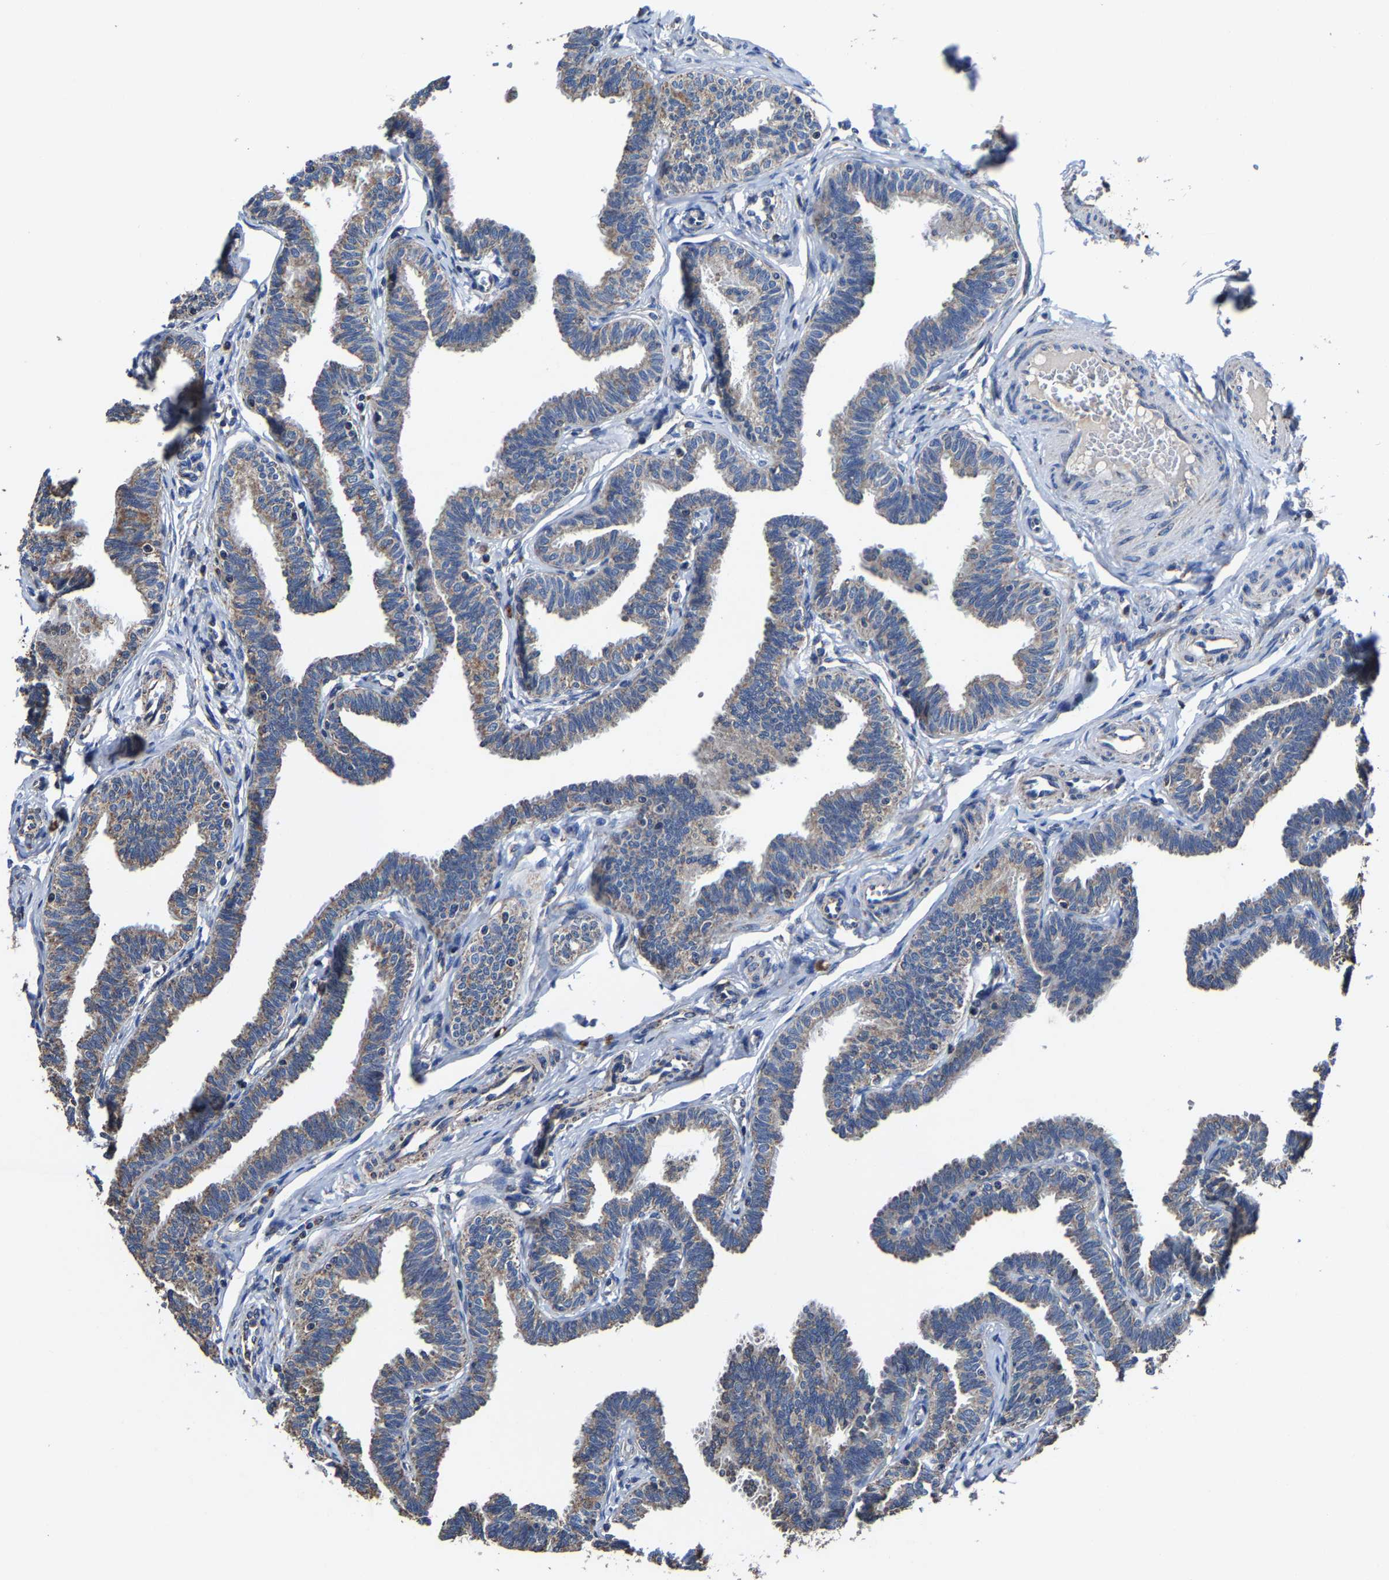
{"staining": {"intensity": "weak", "quantity": ">75%", "location": "cytoplasmic/membranous"}, "tissue": "fallopian tube", "cell_type": "Glandular cells", "image_type": "normal", "snomed": [{"axis": "morphology", "description": "Normal tissue, NOS"}, {"axis": "topography", "description": "Fallopian tube"}, {"axis": "topography", "description": "Ovary"}], "caption": "Immunohistochemical staining of benign human fallopian tube demonstrates weak cytoplasmic/membranous protein positivity in about >75% of glandular cells. The staining is performed using DAB brown chromogen to label protein expression. The nuclei are counter-stained blue using hematoxylin.", "gene": "ZCCHC7", "patient": {"sex": "female", "age": 23}}